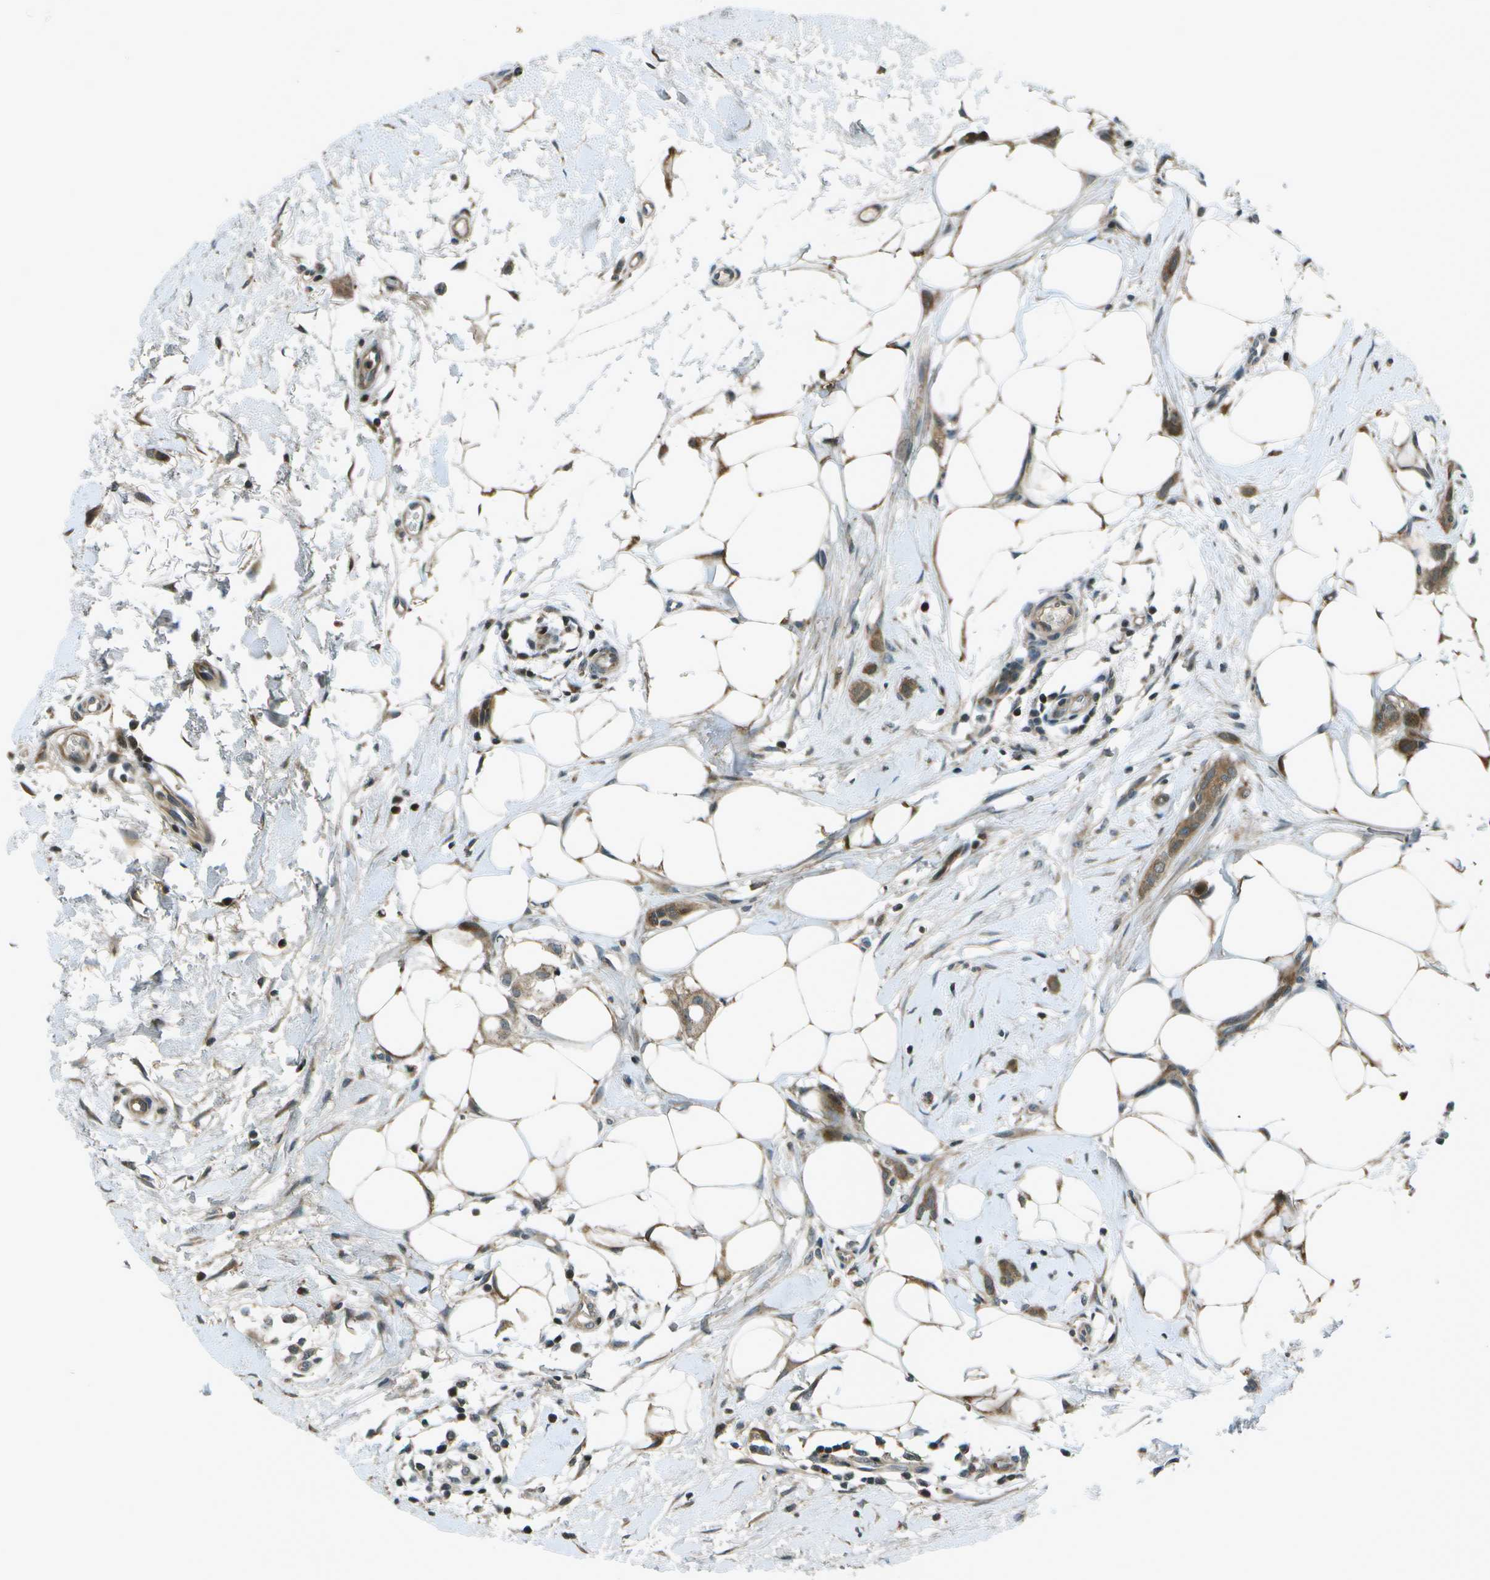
{"staining": {"intensity": "moderate", "quantity": ">75%", "location": "cytoplasmic/membranous"}, "tissue": "breast cancer", "cell_type": "Tumor cells", "image_type": "cancer", "snomed": [{"axis": "morphology", "description": "Lobular carcinoma"}, {"axis": "topography", "description": "Skin"}, {"axis": "topography", "description": "Breast"}], "caption": "Immunohistochemistry of breast lobular carcinoma demonstrates medium levels of moderate cytoplasmic/membranous staining in approximately >75% of tumor cells. (Stains: DAB (3,3'-diaminobenzidine) in brown, nuclei in blue, Microscopy: brightfield microscopy at high magnification).", "gene": "TMEM19", "patient": {"sex": "female", "age": 46}}